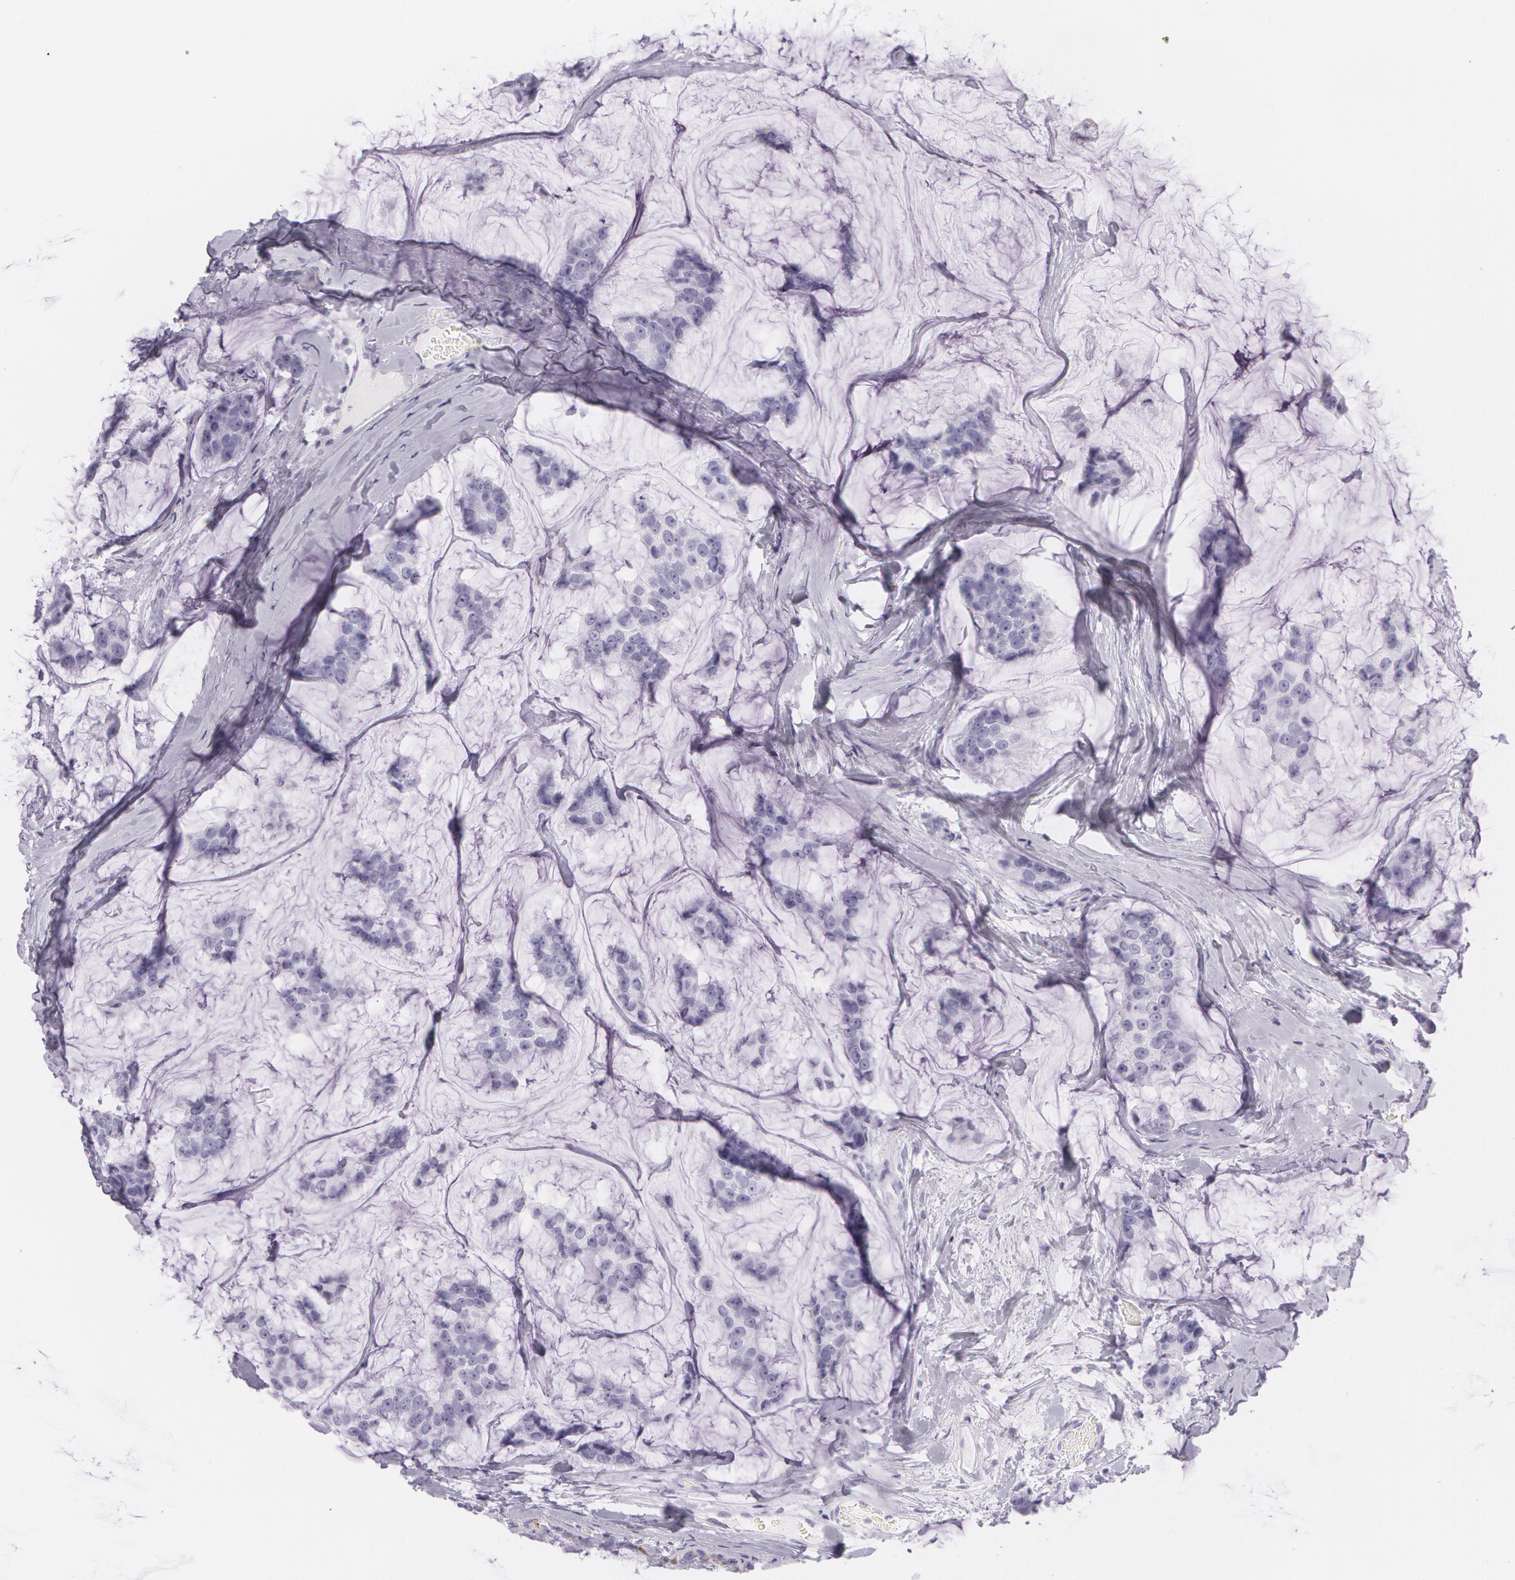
{"staining": {"intensity": "negative", "quantity": "none", "location": "none"}, "tissue": "breast cancer", "cell_type": "Tumor cells", "image_type": "cancer", "snomed": [{"axis": "morphology", "description": "Normal tissue, NOS"}, {"axis": "morphology", "description": "Duct carcinoma"}, {"axis": "topography", "description": "Breast"}], "caption": "A histopathology image of human breast cancer (infiltrating ductal carcinoma) is negative for staining in tumor cells. (DAB immunohistochemistry, high magnification).", "gene": "SNCG", "patient": {"sex": "female", "age": 50}}